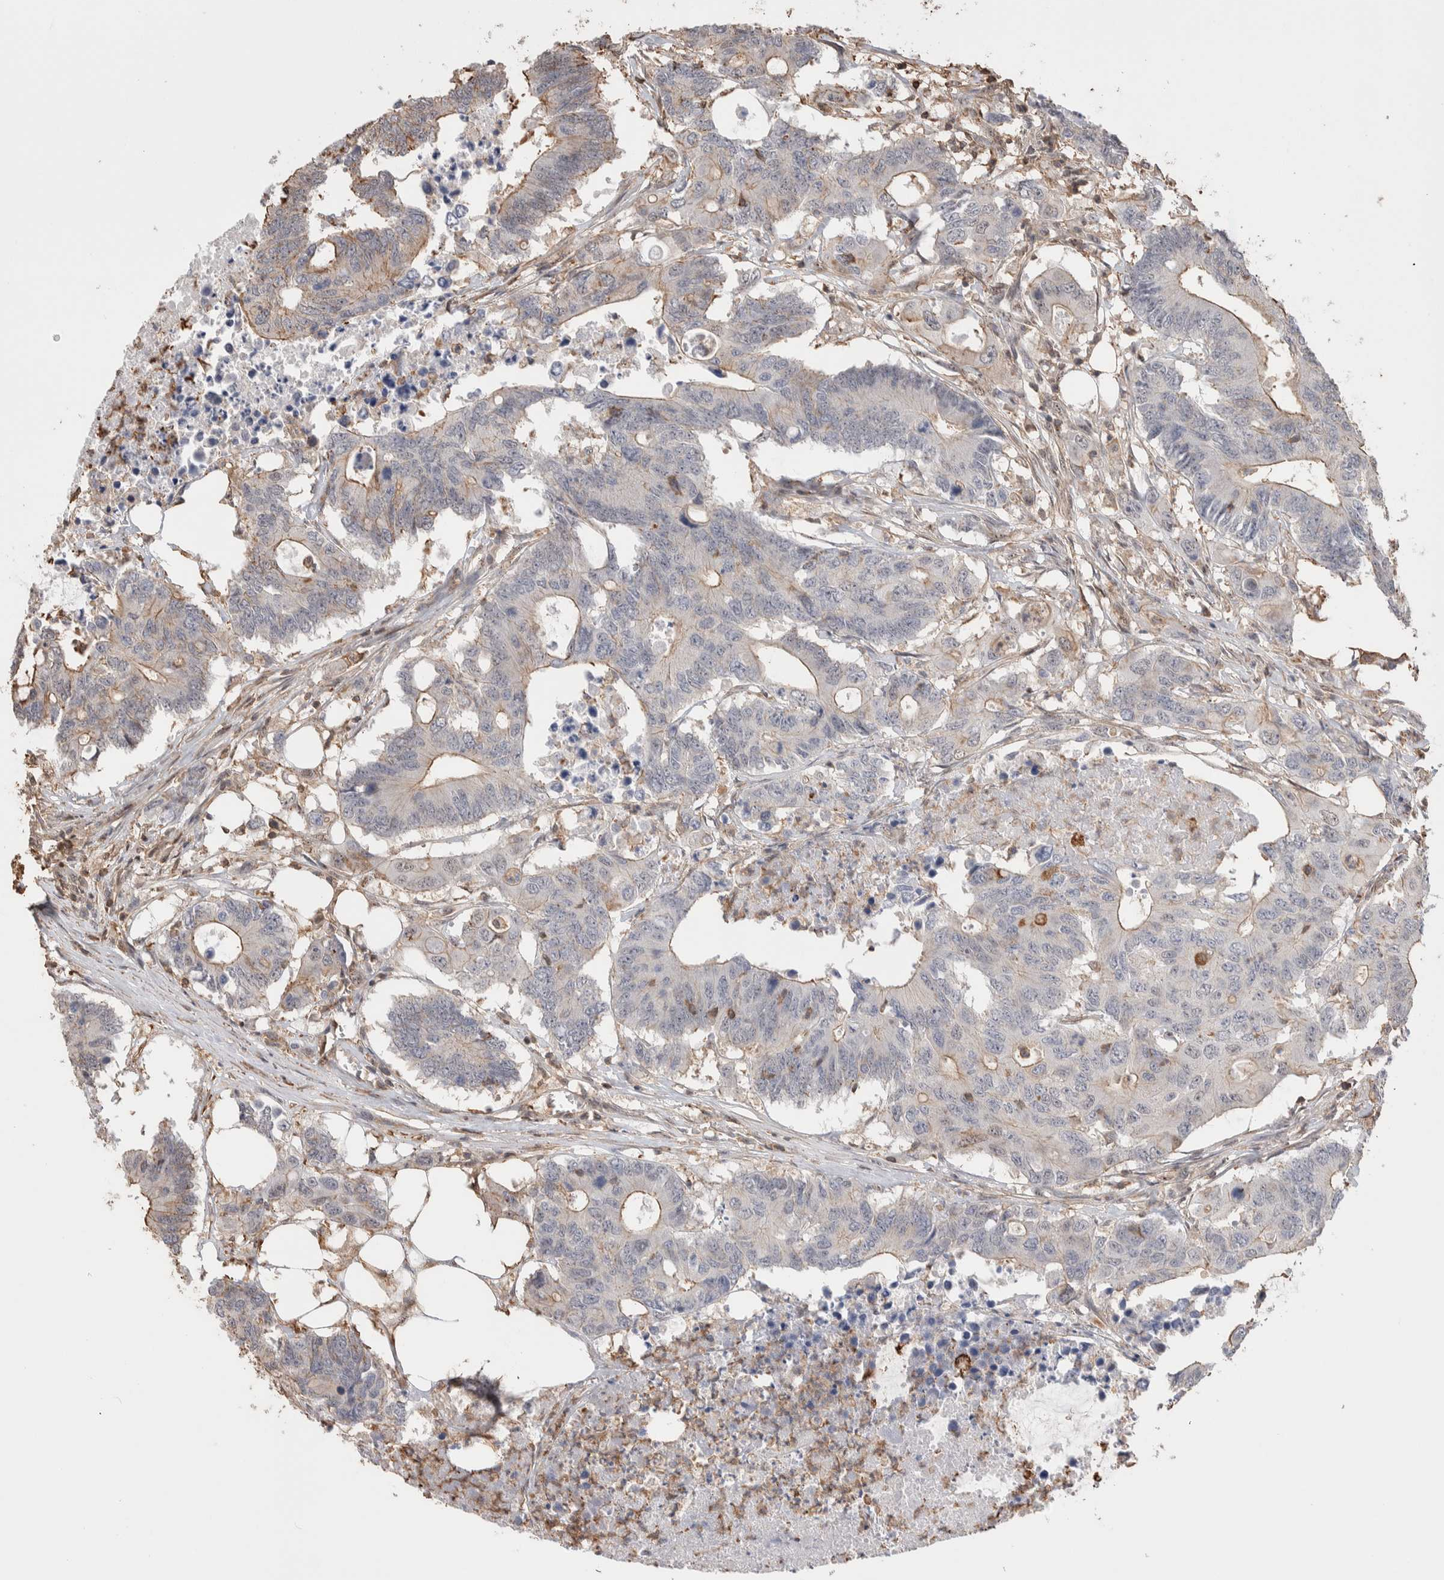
{"staining": {"intensity": "weak", "quantity": "25%-75%", "location": "cytoplasmic/membranous"}, "tissue": "colorectal cancer", "cell_type": "Tumor cells", "image_type": "cancer", "snomed": [{"axis": "morphology", "description": "Adenocarcinoma, NOS"}, {"axis": "topography", "description": "Colon"}], "caption": "Colorectal cancer stained for a protein exhibits weak cytoplasmic/membranous positivity in tumor cells.", "gene": "ZNF704", "patient": {"sex": "male", "age": 71}}